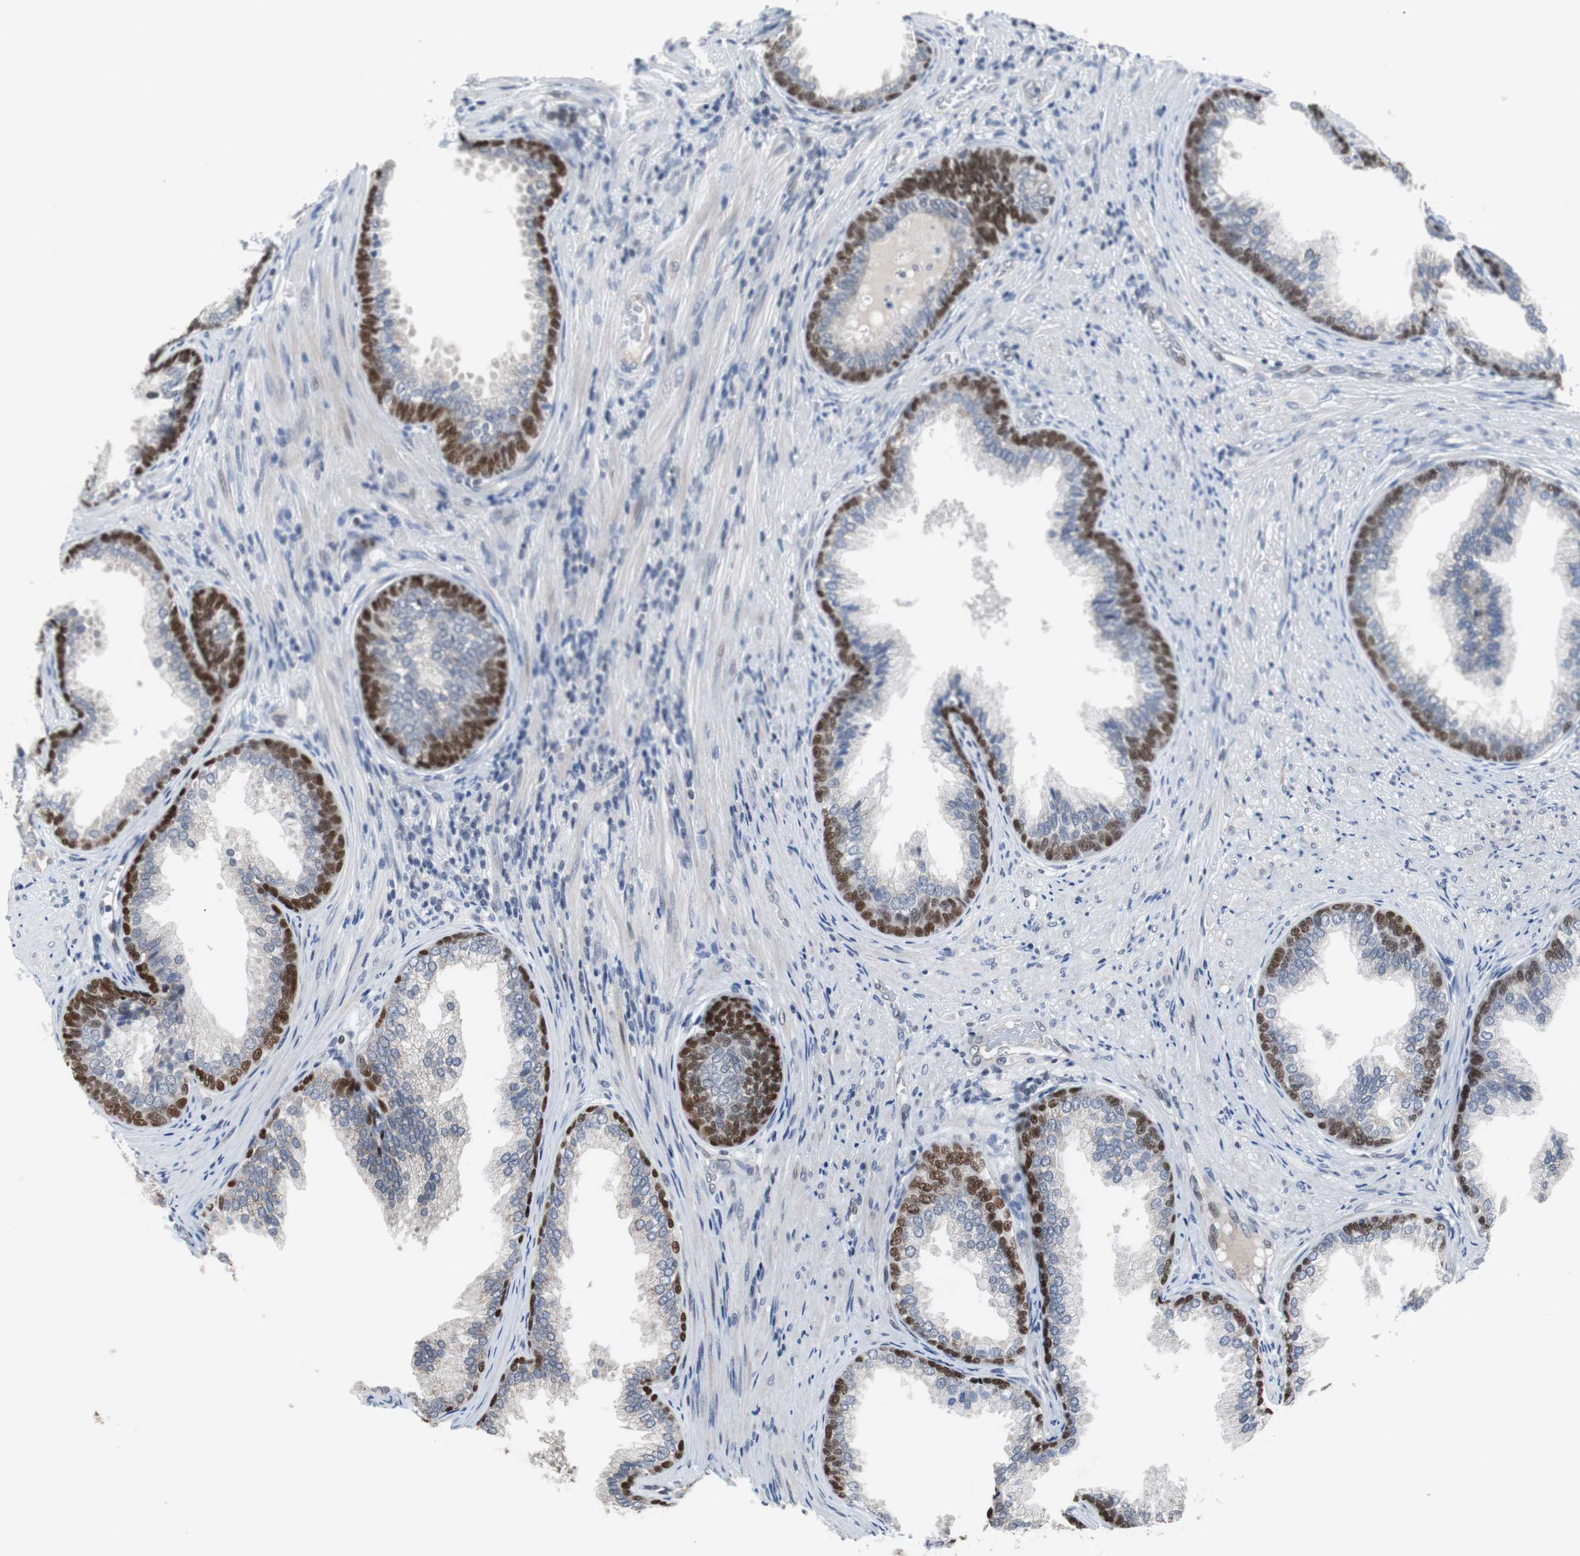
{"staining": {"intensity": "strong", "quantity": "<25%", "location": "nuclear"}, "tissue": "prostate", "cell_type": "Glandular cells", "image_type": "normal", "snomed": [{"axis": "morphology", "description": "Normal tissue, NOS"}, {"axis": "topography", "description": "Prostate"}], "caption": "Immunohistochemical staining of benign human prostate reveals <25% levels of strong nuclear protein expression in about <25% of glandular cells. (brown staining indicates protein expression, while blue staining denotes nuclei).", "gene": "TP63", "patient": {"sex": "male", "age": 76}}